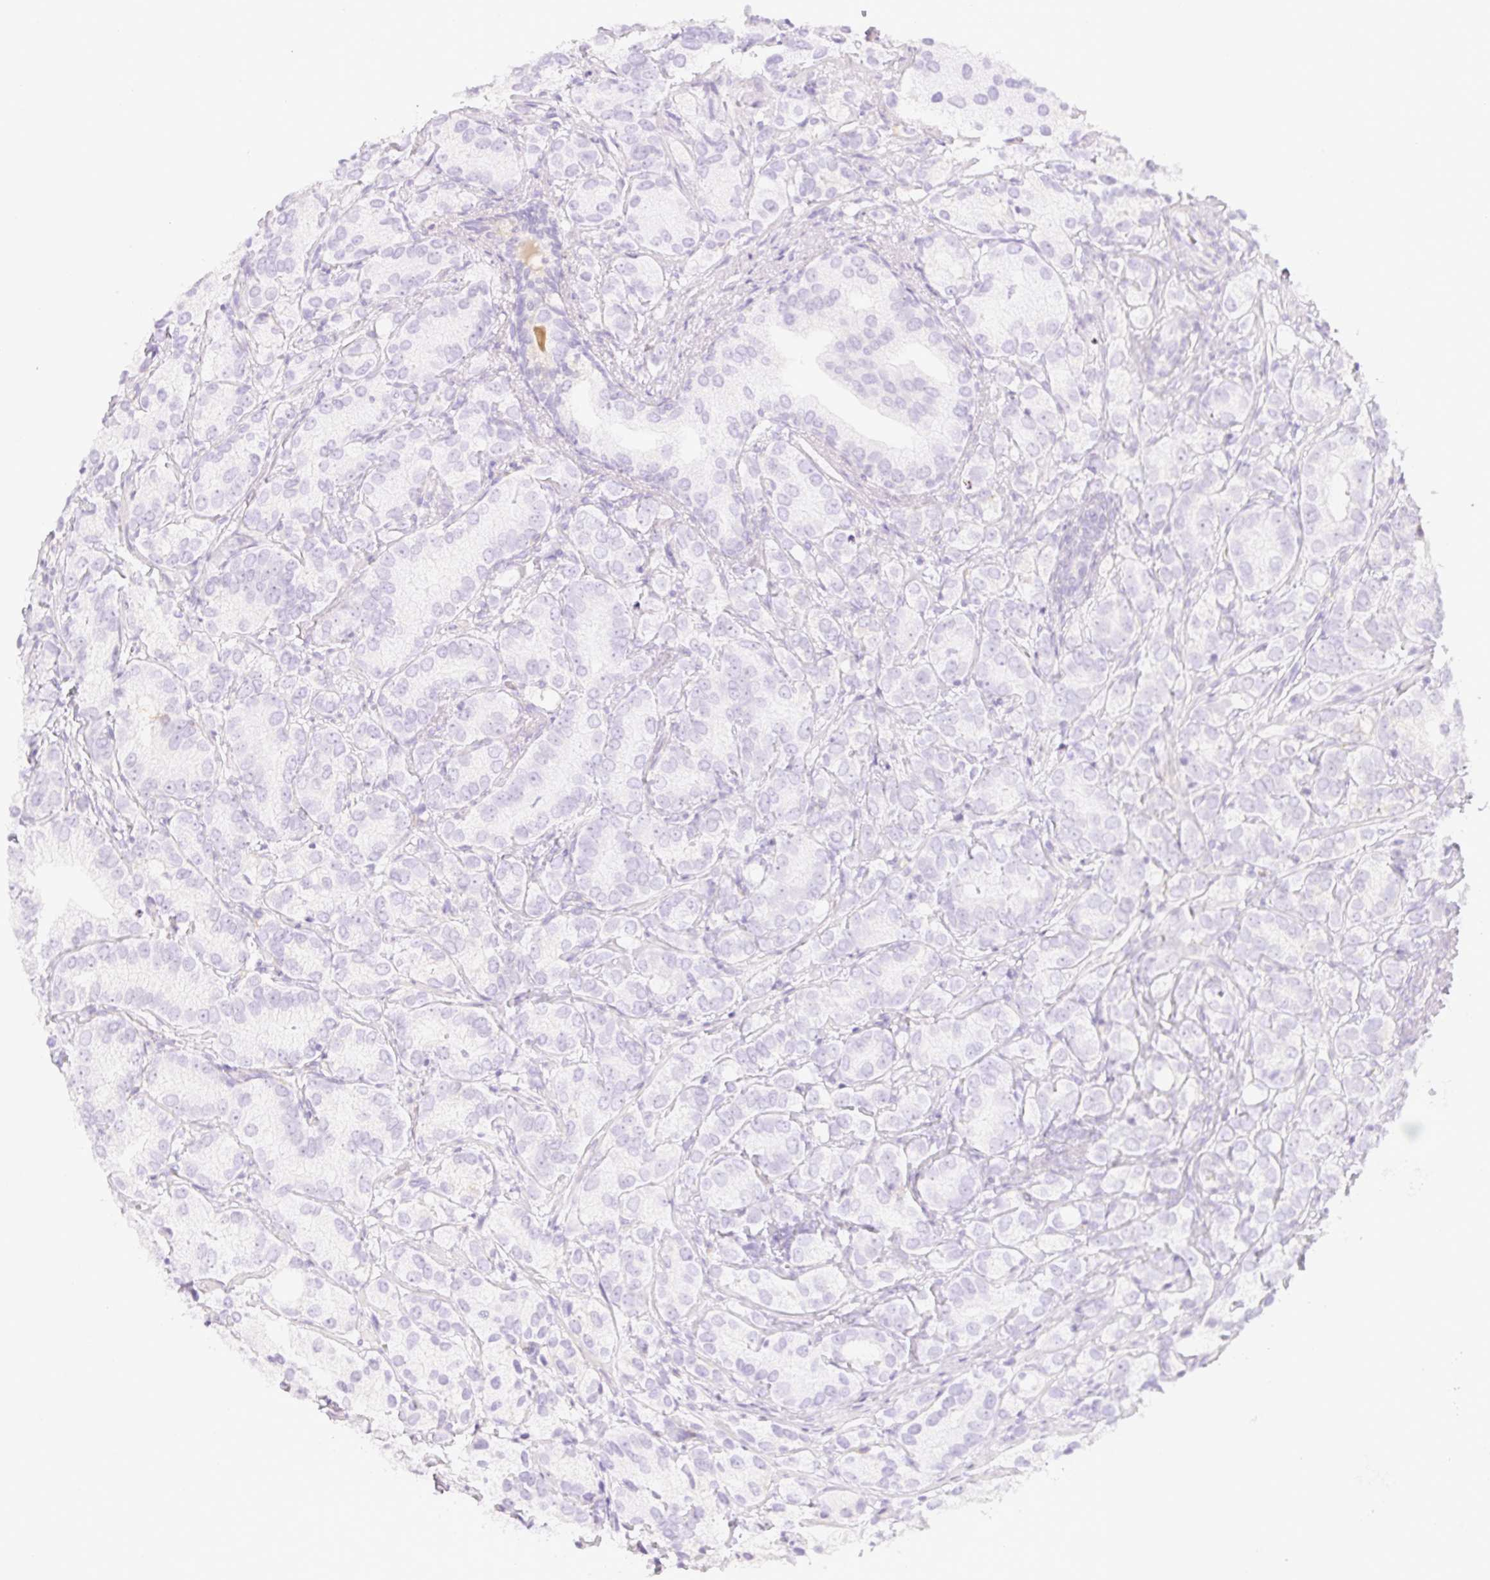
{"staining": {"intensity": "negative", "quantity": "none", "location": "none"}, "tissue": "prostate cancer", "cell_type": "Tumor cells", "image_type": "cancer", "snomed": [{"axis": "morphology", "description": "Adenocarcinoma, High grade"}, {"axis": "topography", "description": "Prostate"}], "caption": "Prostate cancer was stained to show a protein in brown. There is no significant expression in tumor cells.", "gene": "MIA2", "patient": {"sex": "male", "age": 82}}